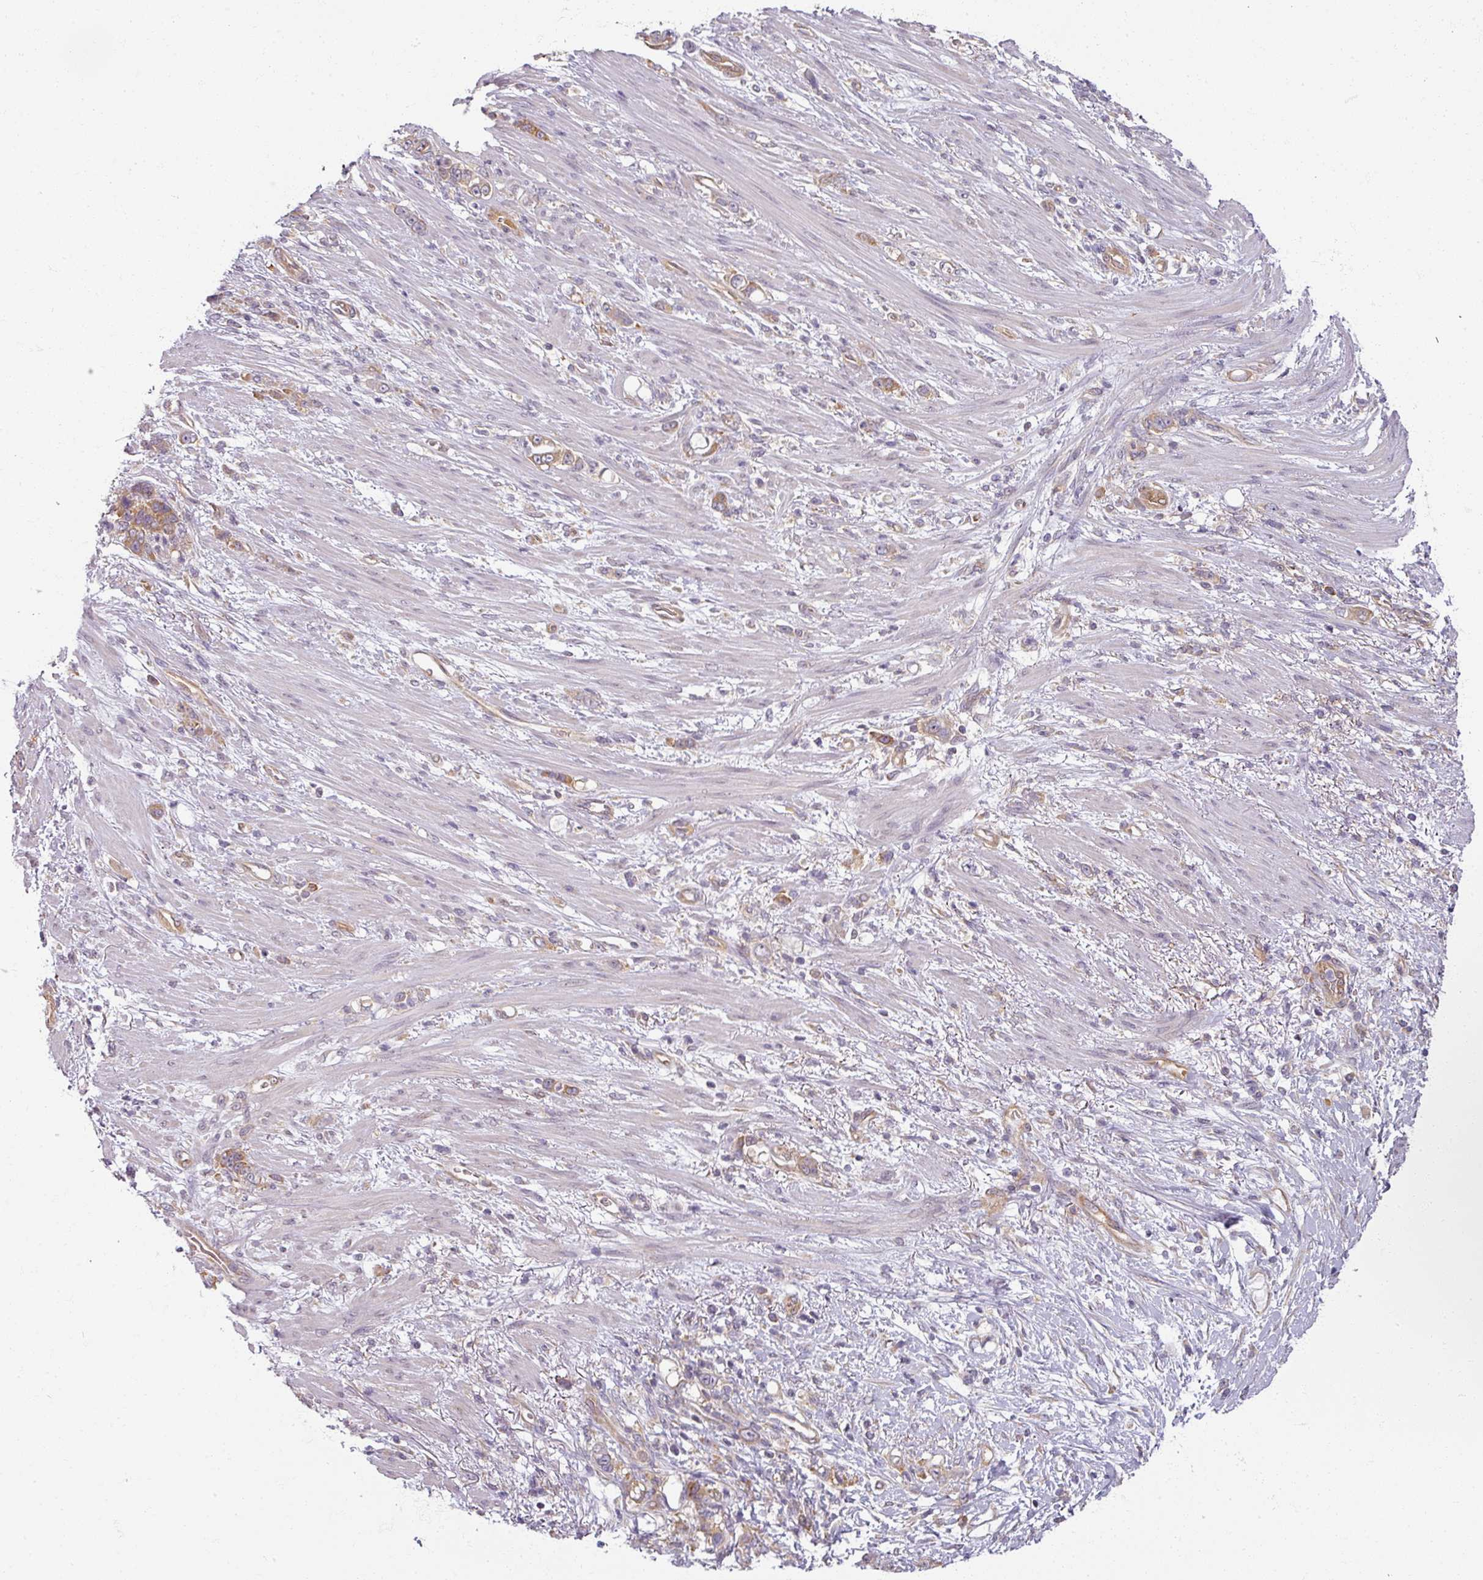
{"staining": {"intensity": "moderate", "quantity": "25%-75%", "location": "cytoplasmic/membranous"}, "tissue": "stomach cancer", "cell_type": "Tumor cells", "image_type": "cancer", "snomed": [{"axis": "morphology", "description": "Normal tissue, NOS"}, {"axis": "morphology", "description": "Adenocarcinoma, NOS"}, {"axis": "topography", "description": "Stomach"}], "caption": "DAB (3,3'-diaminobenzidine) immunohistochemical staining of adenocarcinoma (stomach) exhibits moderate cytoplasmic/membranous protein positivity in approximately 25%-75% of tumor cells.", "gene": "AGPAT4", "patient": {"sex": "female", "age": 79}}